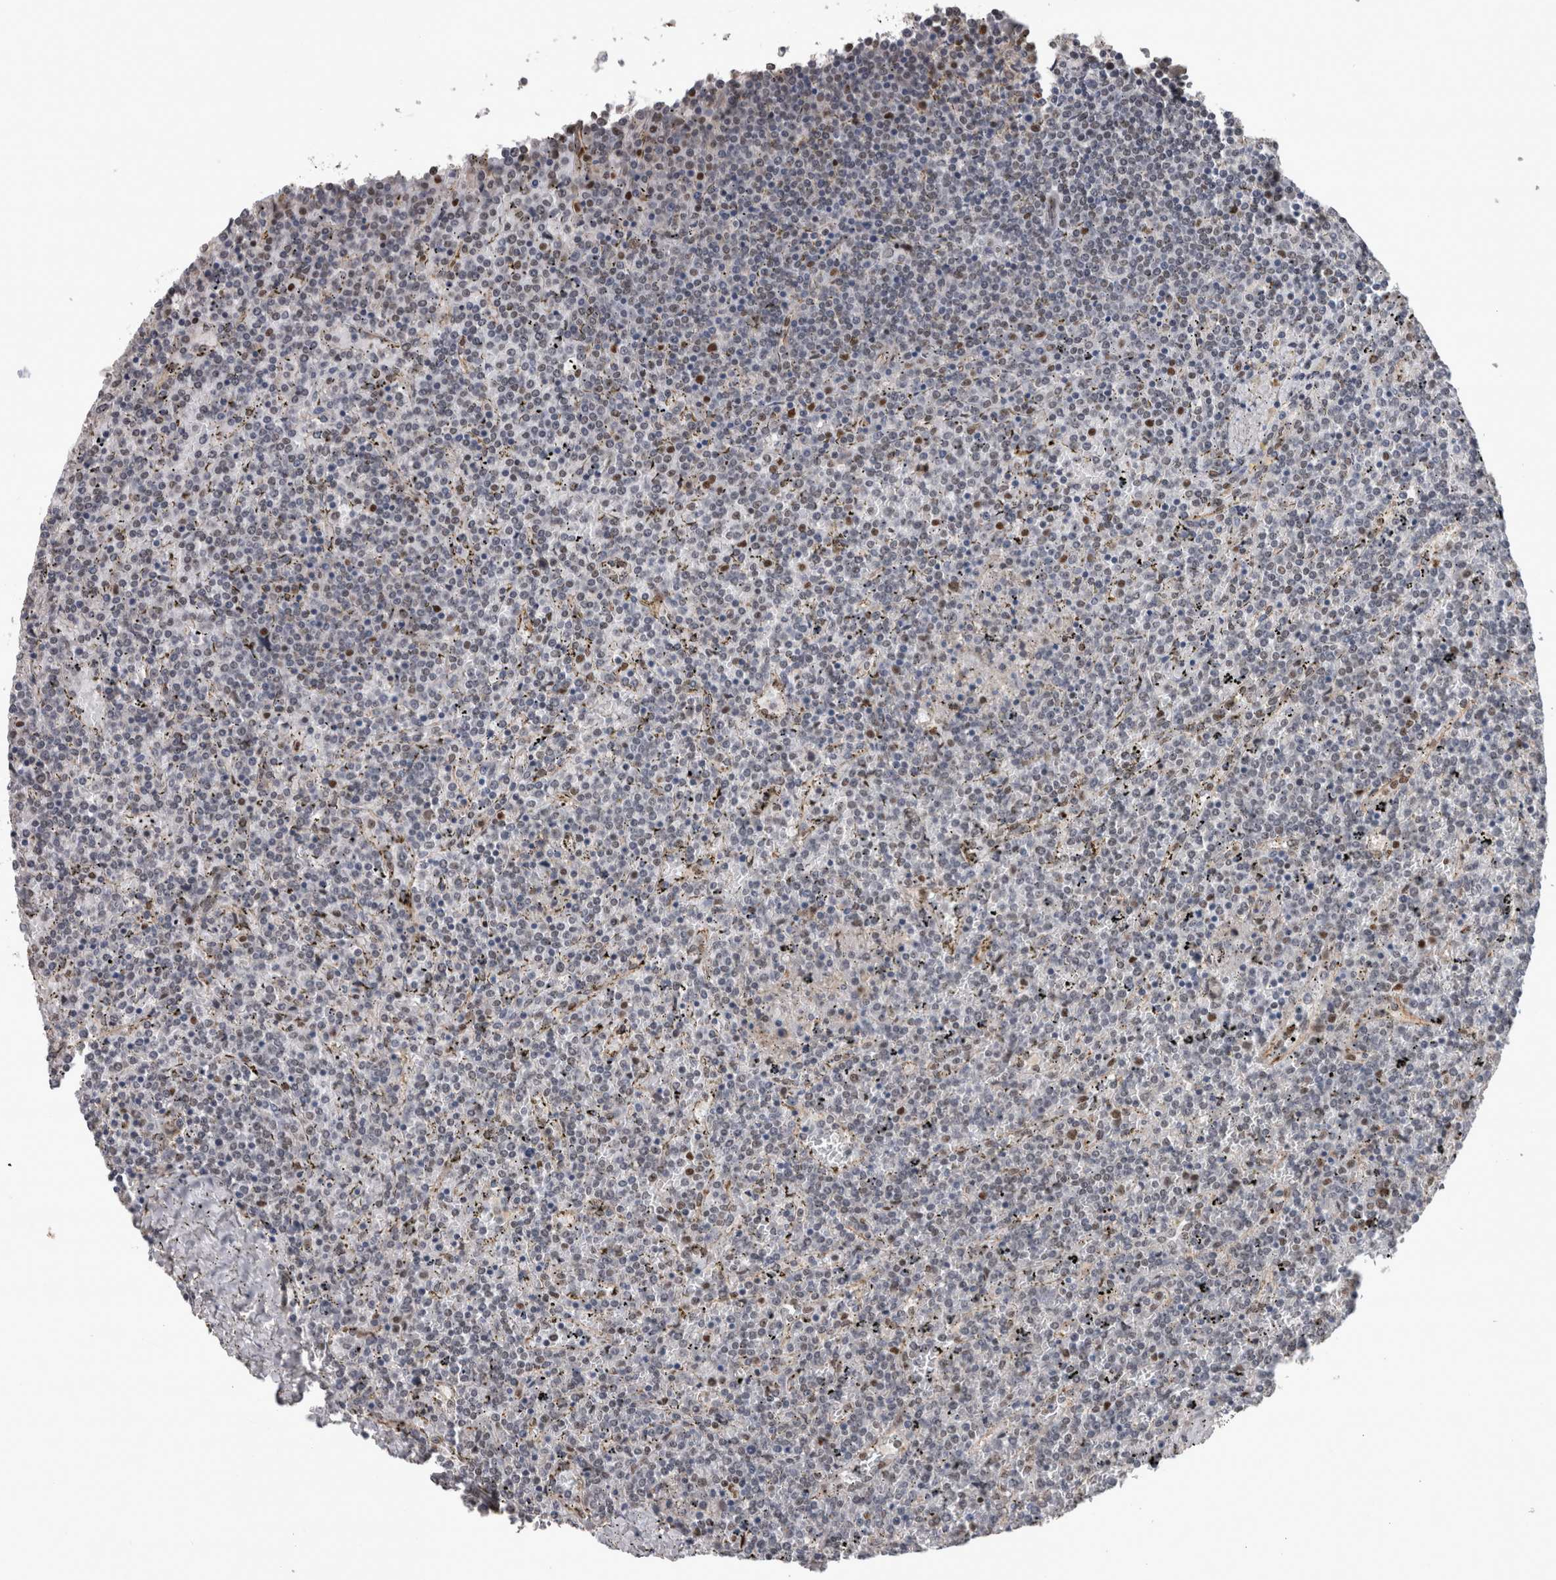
{"staining": {"intensity": "moderate", "quantity": "<25%", "location": "nuclear"}, "tissue": "lymphoma", "cell_type": "Tumor cells", "image_type": "cancer", "snomed": [{"axis": "morphology", "description": "Malignant lymphoma, non-Hodgkin's type, Low grade"}, {"axis": "topography", "description": "Spleen"}], "caption": "Immunohistochemistry (IHC) image of neoplastic tissue: lymphoma stained using immunohistochemistry (IHC) demonstrates low levels of moderate protein expression localized specifically in the nuclear of tumor cells, appearing as a nuclear brown color.", "gene": "POLD2", "patient": {"sex": "female", "age": 19}}